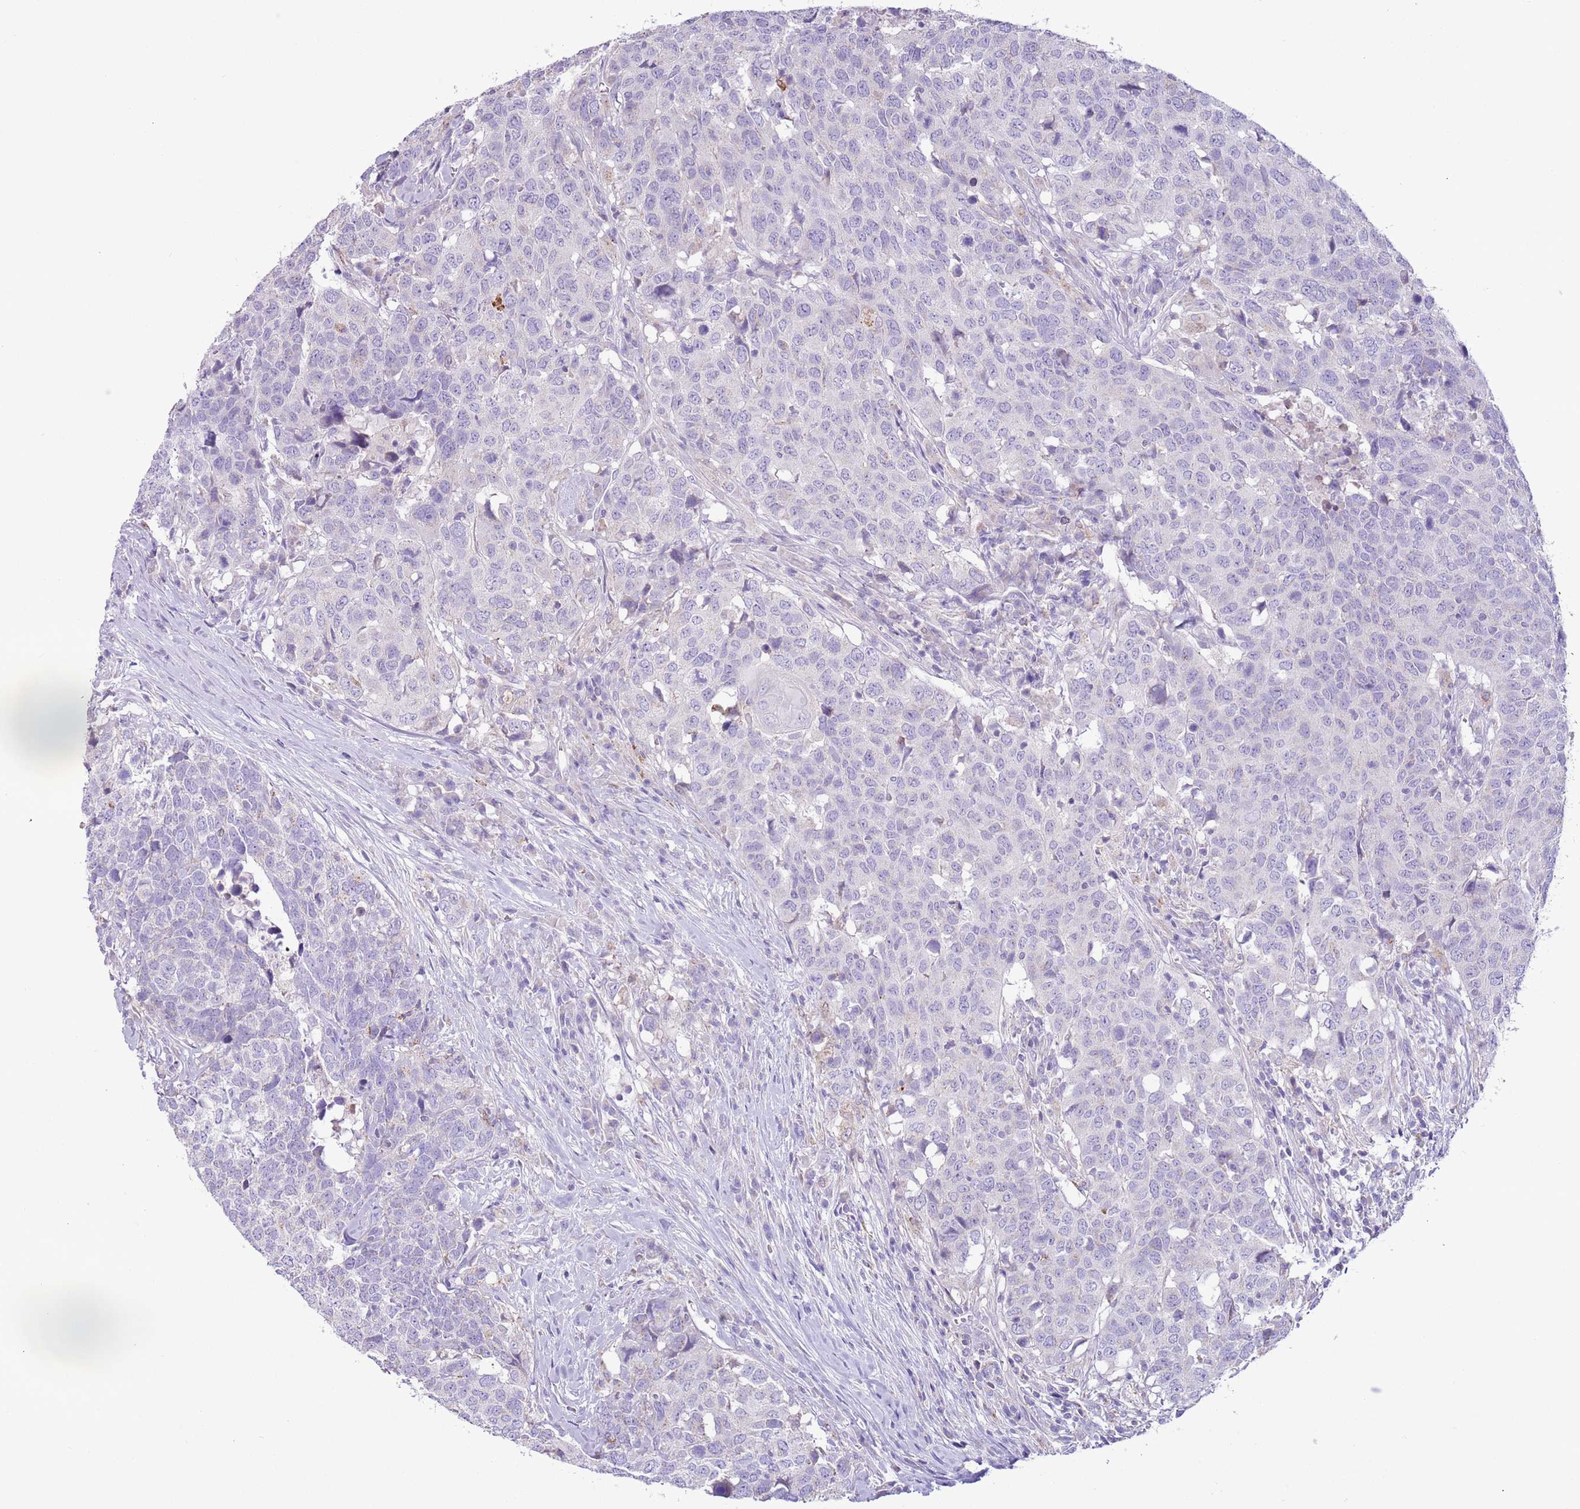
{"staining": {"intensity": "negative", "quantity": "none", "location": "none"}, "tissue": "head and neck cancer", "cell_type": "Tumor cells", "image_type": "cancer", "snomed": [{"axis": "morphology", "description": "Normal tissue, NOS"}, {"axis": "morphology", "description": "Squamous cell carcinoma, NOS"}, {"axis": "topography", "description": "Skeletal muscle"}, {"axis": "topography", "description": "Vascular tissue"}, {"axis": "topography", "description": "Peripheral nerve tissue"}, {"axis": "topography", "description": "Head-Neck"}], "caption": "A histopathology image of squamous cell carcinoma (head and neck) stained for a protein demonstrates no brown staining in tumor cells.", "gene": "ZNF697", "patient": {"sex": "male", "age": 66}}